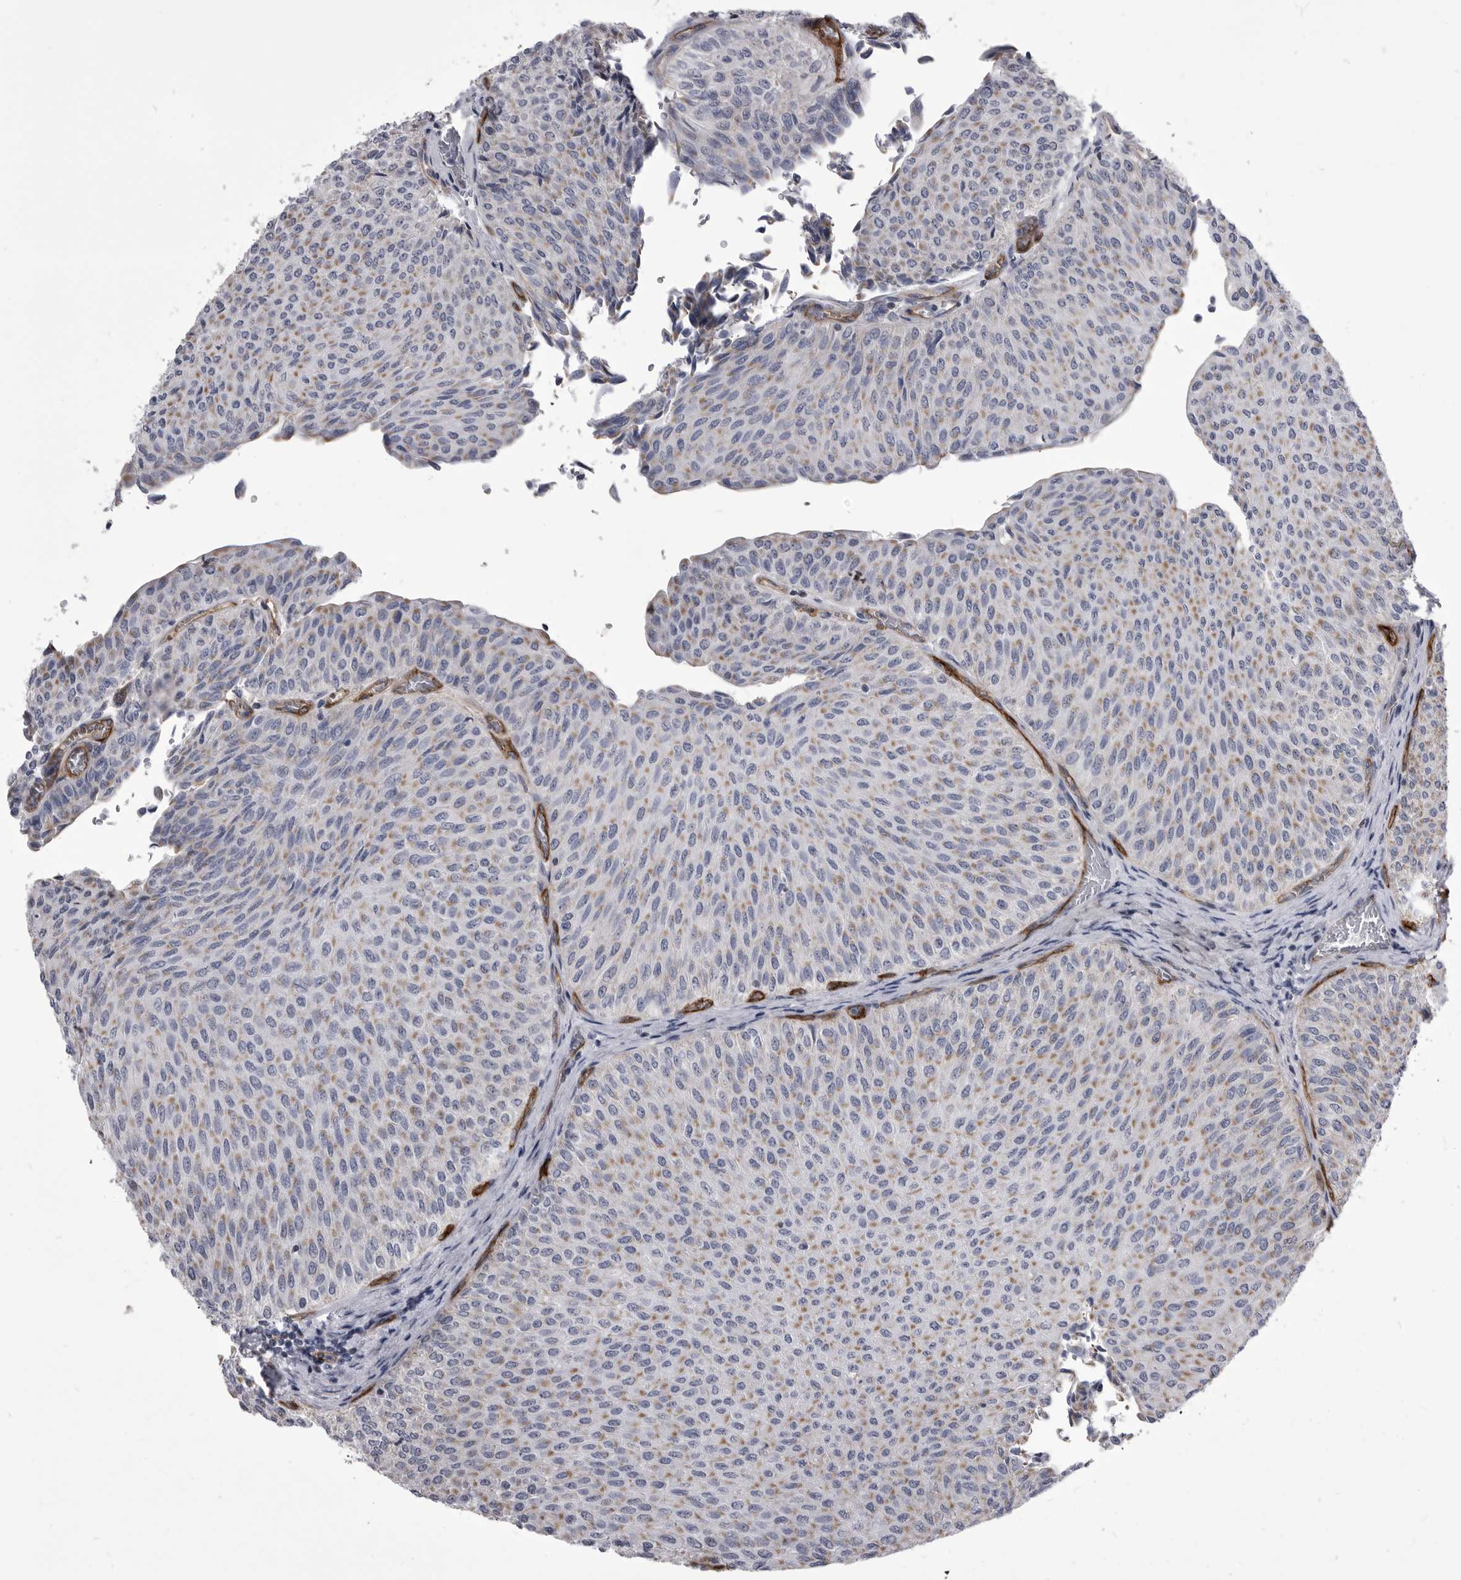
{"staining": {"intensity": "weak", "quantity": ">75%", "location": "cytoplasmic/membranous"}, "tissue": "urothelial cancer", "cell_type": "Tumor cells", "image_type": "cancer", "snomed": [{"axis": "morphology", "description": "Urothelial carcinoma, Low grade"}, {"axis": "topography", "description": "Urinary bladder"}], "caption": "Low-grade urothelial carcinoma tissue demonstrates weak cytoplasmic/membranous expression in approximately >75% of tumor cells, visualized by immunohistochemistry. (DAB (3,3'-diaminobenzidine) IHC with brightfield microscopy, high magnification).", "gene": "OPLAH", "patient": {"sex": "male", "age": 78}}